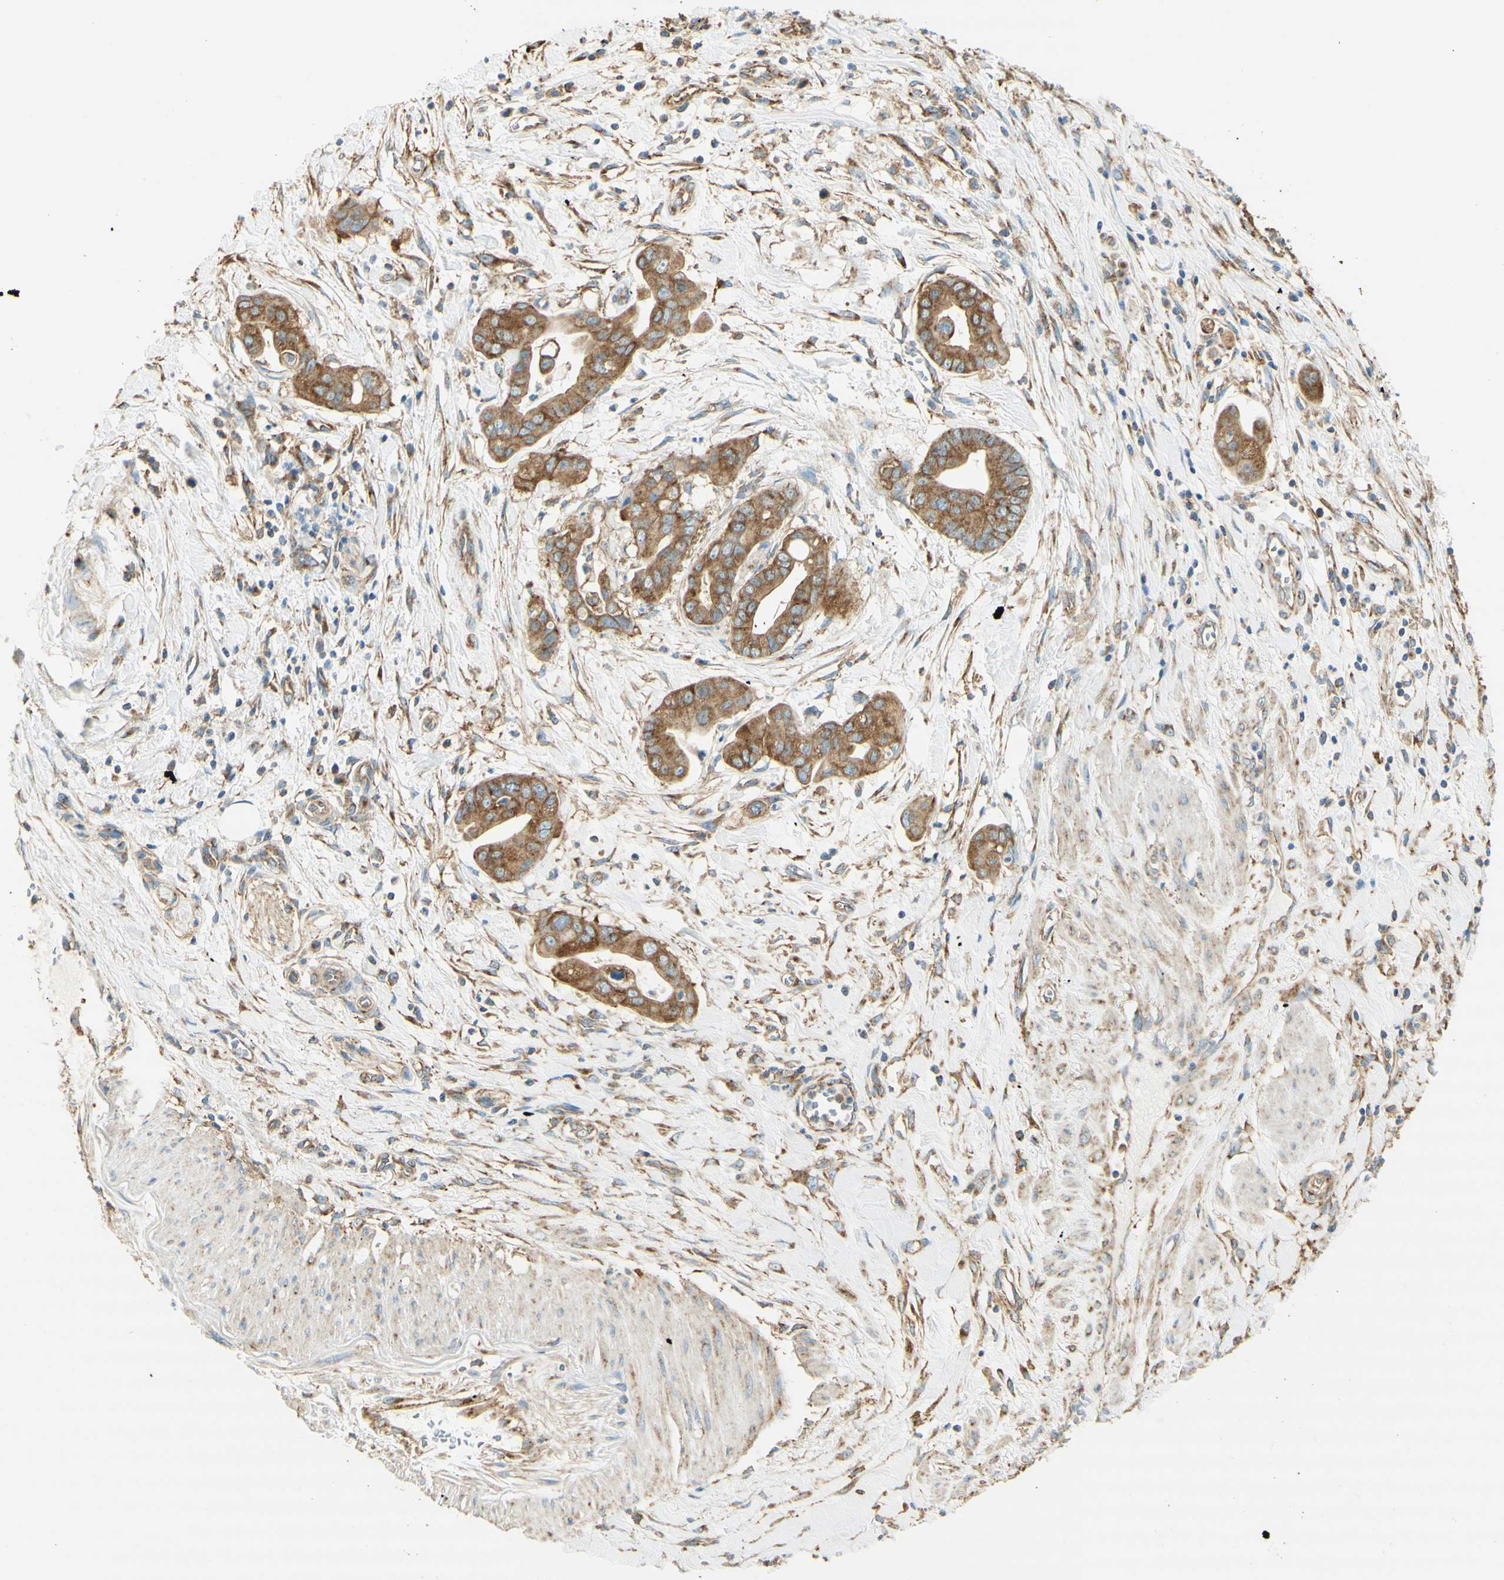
{"staining": {"intensity": "moderate", "quantity": ">75%", "location": "cytoplasmic/membranous"}, "tissue": "pancreatic cancer", "cell_type": "Tumor cells", "image_type": "cancer", "snomed": [{"axis": "morphology", "description": "Adenocarcinoma, NOS"}, {"axis": "topography", "description": "Pancreas"}], "caption": "Pancreatic adenocarcinoma stained with a brown dye displays moderate cytoplasmic/membranous positive positivity in about >75% of tumor cells.", "gene": "CLTC", "patient": {"sex": "female", "age": 75}}